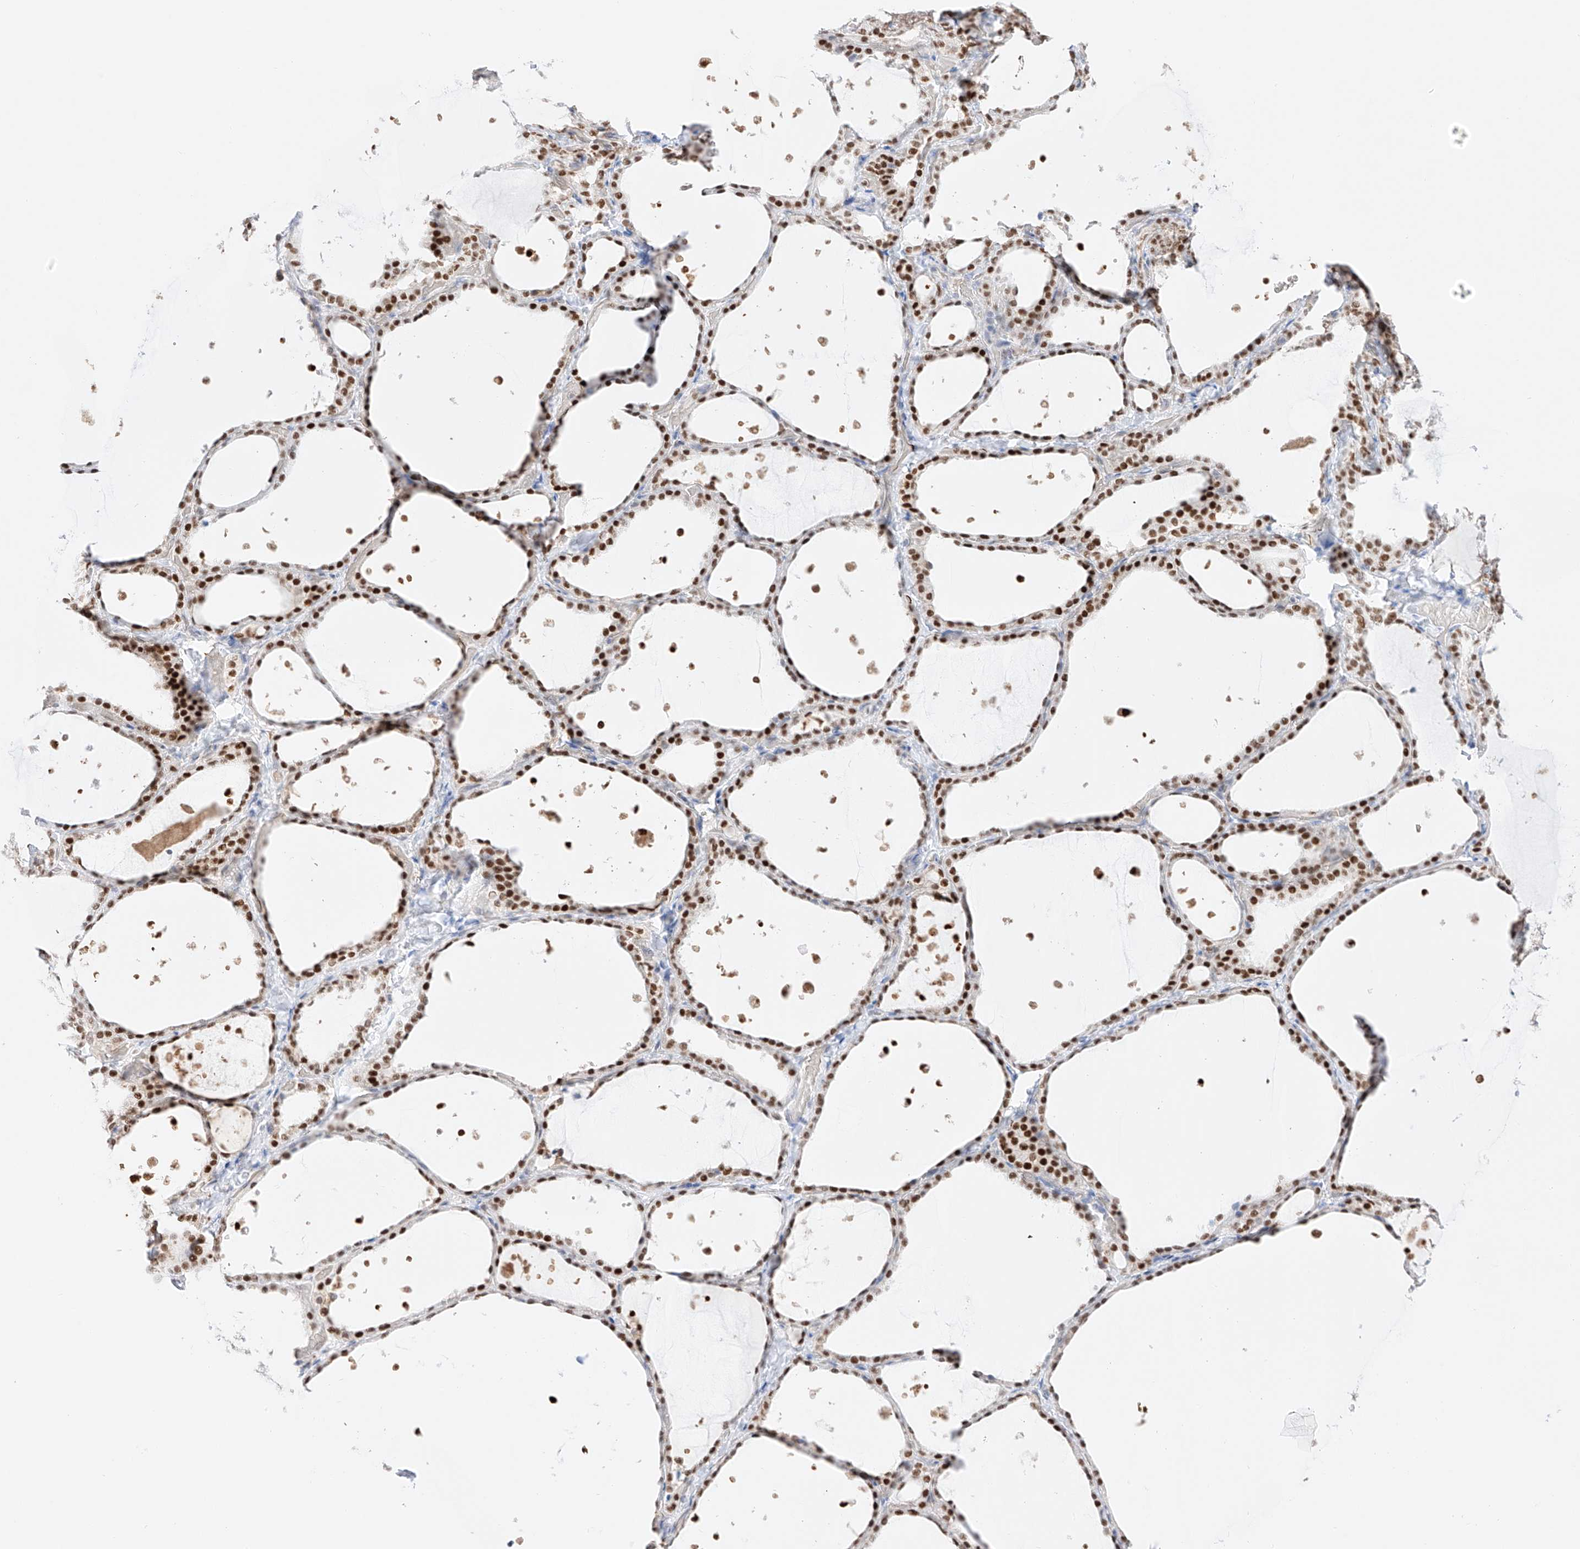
{"staining": {"intensity": "strong", "quantity": ">75%", "location": "nuclear"}, "tissue": "thyroid gland", "cell_type": "Glandular cells", "image_type": "normal", "snomed": [{"axis": "morphology", "description": "Normal tissue, NOS"}, {"axis": "topography", "description": "Thyroid gland"}], "caption": "Thyroid gland stained with immunohistochemistry (IHC) reveals strong nuclear positivity in approximately >75% of glandular cells. The staining is performed using DAB (3,3'-diaminobenzidine) brown chromogen to label protein expression. The nuclei are counter-stained blue using hematoxylin.", "gene": "APIP", "patient": {"sex": "female", "age": 44}}